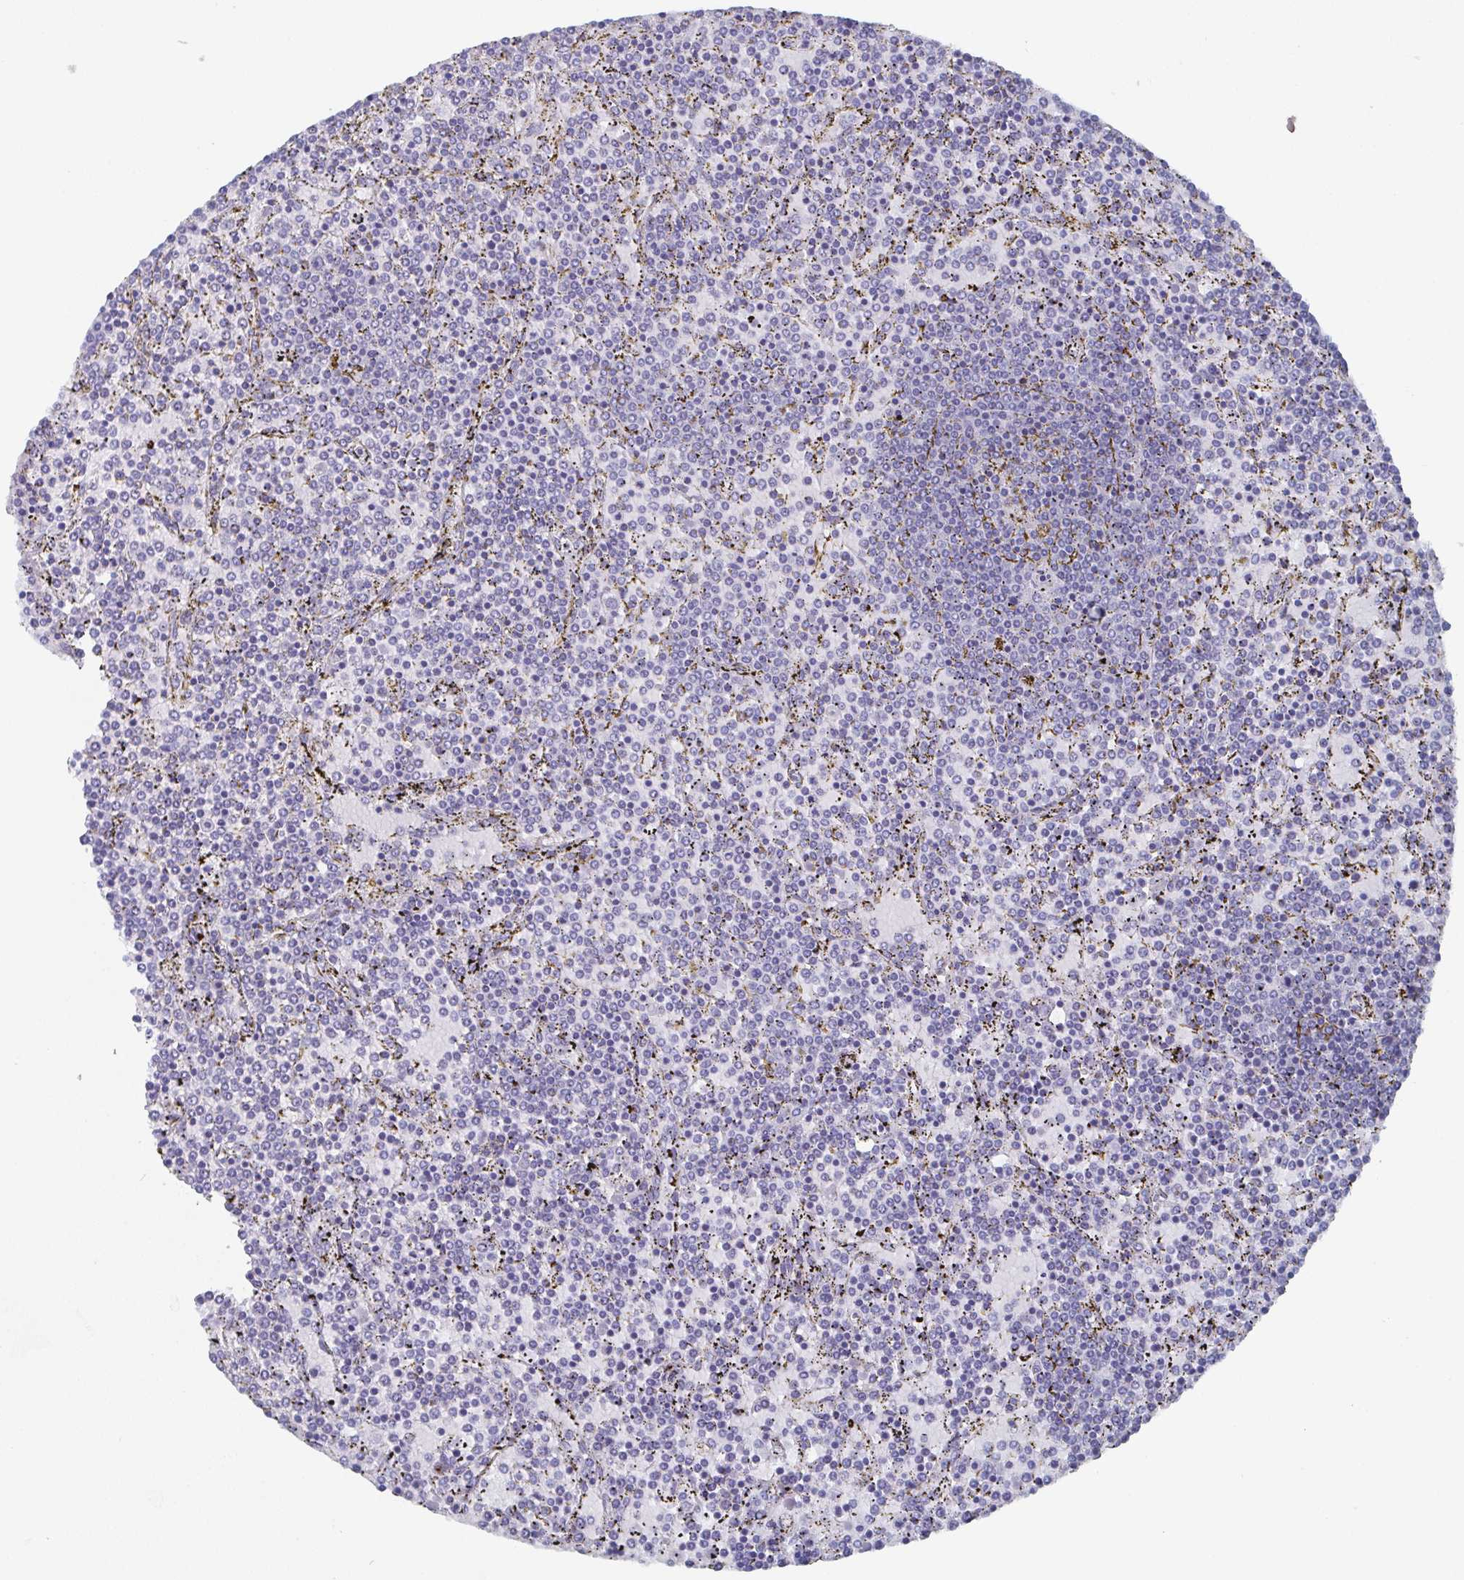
{"staining": {"intensity": "negative", "quantity": "none", "location": "none"}, "tissue": "lymphoma", "cell_type": "Tumor cells", "image_type": "cancer", "snomed": [{"axis": "morphology", "description": "Malignant lymphoma, non-Hodgkin's type, Low grade"}, {"axis": "topography", "description": "Spleen"}], "caption": "Immunohistochemistry (IHC) of human lymphoma exhibits no expression in tumor cells.", "gene": "DYDC2", "patient": {"sex": "female", "age": 77}}